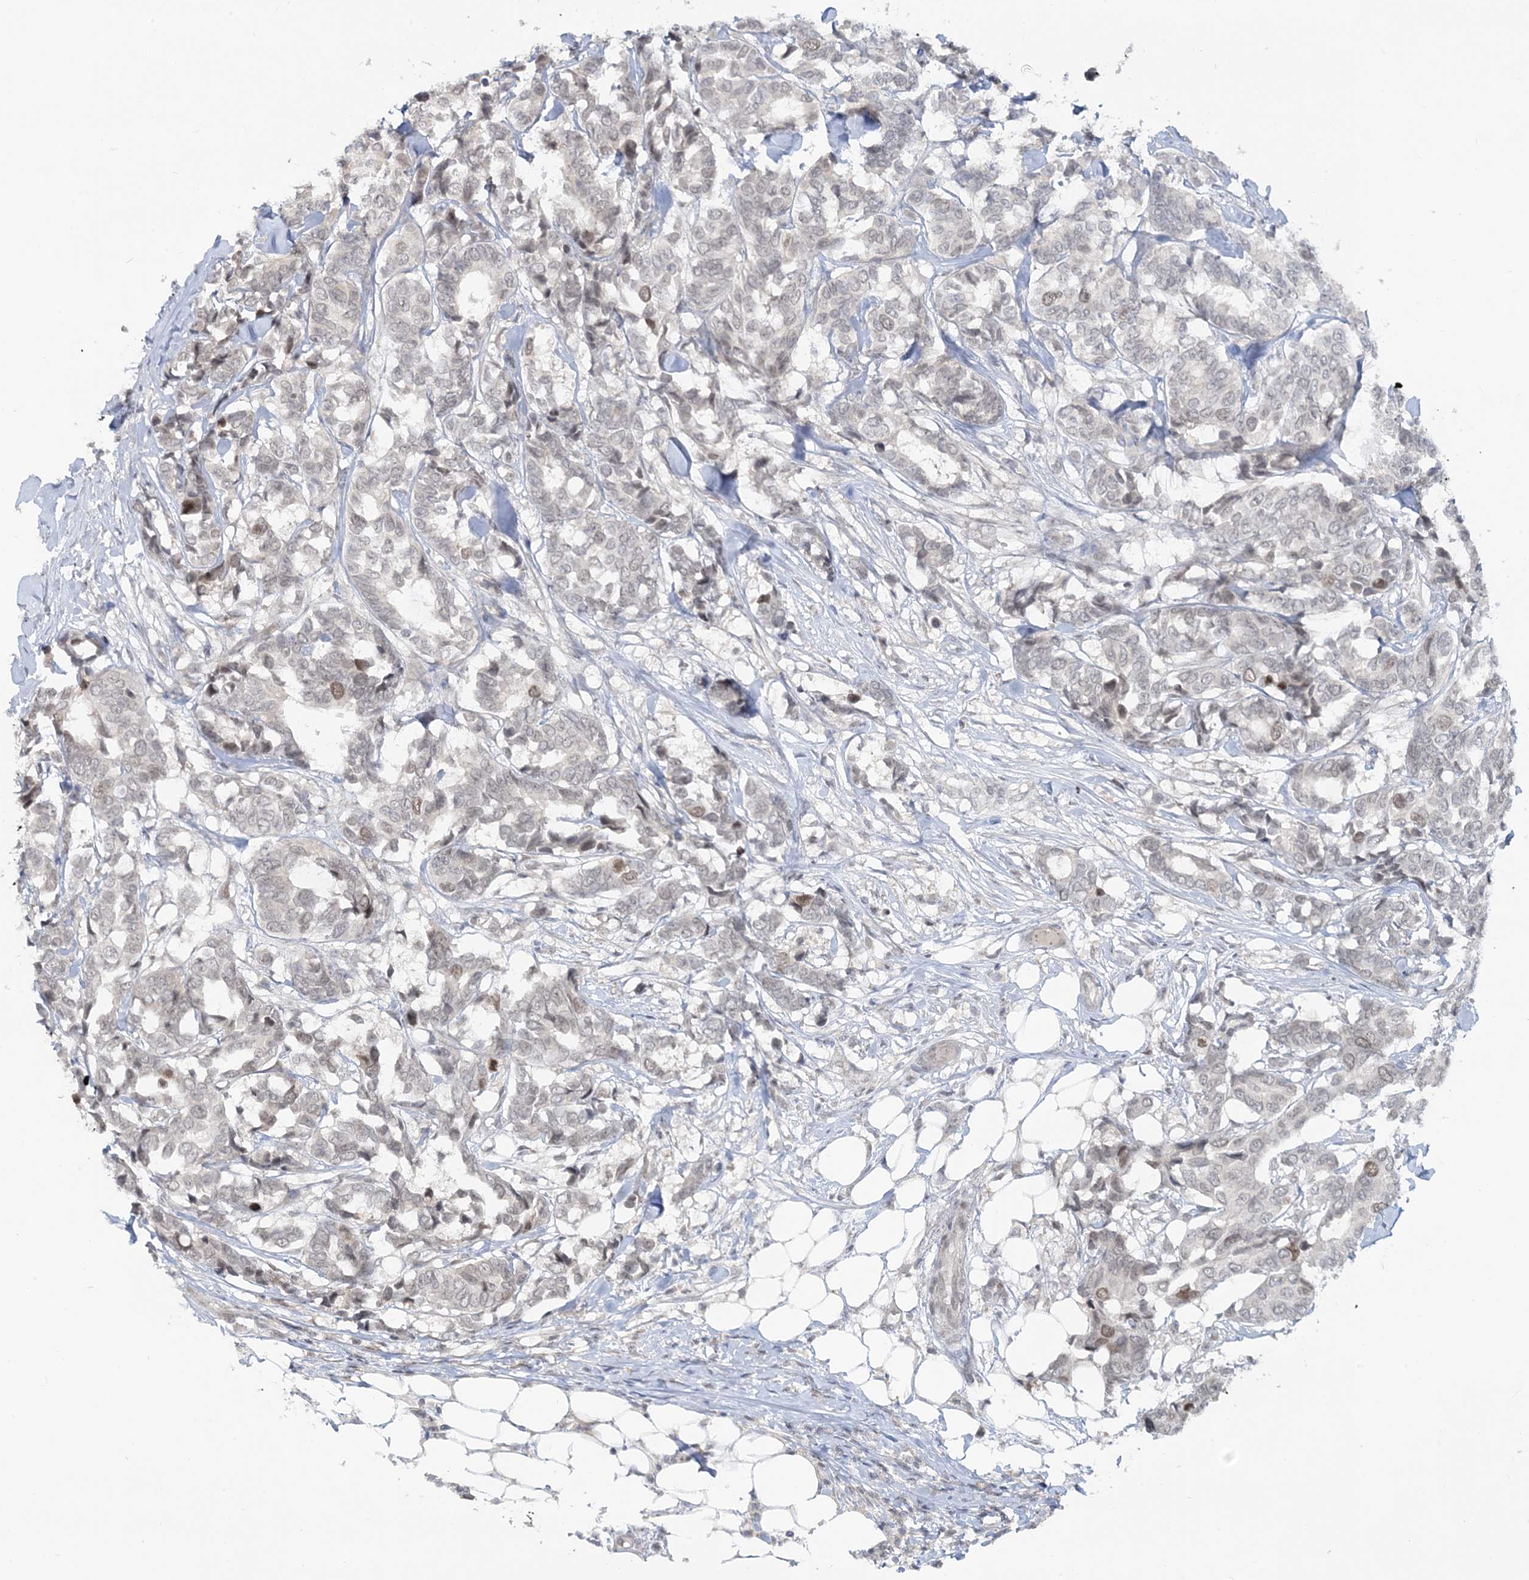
{"staining": {"intensity": "weak", "quantity": "<25%", "location": "nuclear"}, "tissue": "breast cancer", "cell_type": "Tumor cells", "image_type": "cancer", "snomed": [{"axis": "morphology", "description": "Duct carcinoma"}, {"axis": "topography", "description": "Breast"}], "caption": "Tumor cells are negative for protein expression in human breast intraductal carcinoma. Brightfield microscopy of immunohistochemistry (IHC) stained with DAB (brown) and hematoxylin (blue), captured at high magnification.", "gene": "LEXM", "patient": {"sex": "female", "age": 87}}